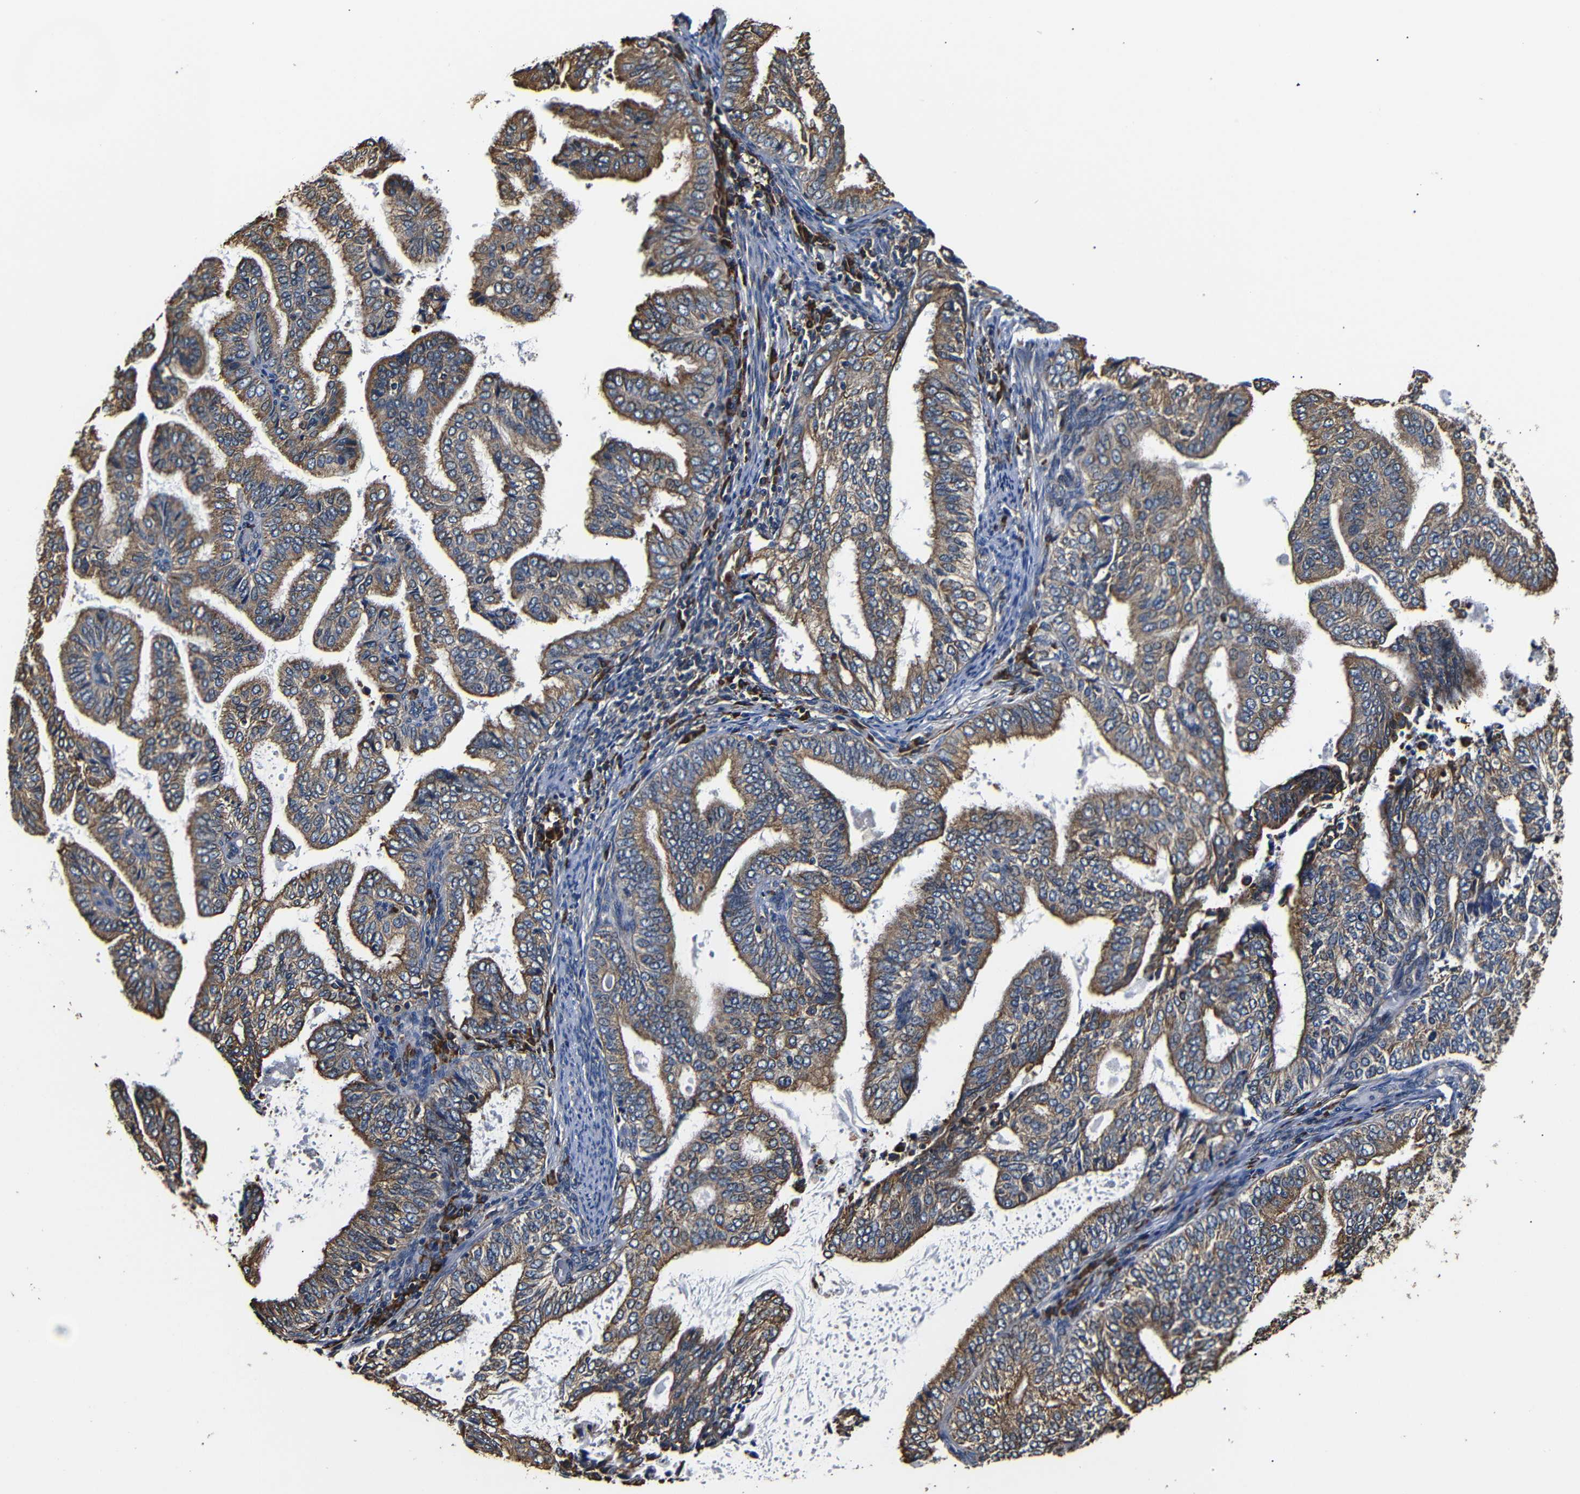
{"staining": {"intensity": "moderate", "quantity": ">75%", "location": "cytoplasmic/membranous"}, "tissue": "endometrial cancer", "cell_type": "Tumor cells", "image_type": "cancer", "snomed": [{"axis": "morphology", "description": "Adenocarcinoma, NOS"}, {"axis": "topography", "description": "Endometrium"}], "caption": "IHC image of adenocarcinoma (endometrial) stained for a protein (brown), which exhibits medium levels of moderate cytoplasmic/membranous expression in approximately >75% of tumor cells.", "gene": "HHIP", "patient": {"sex": "female", "age": 58}}